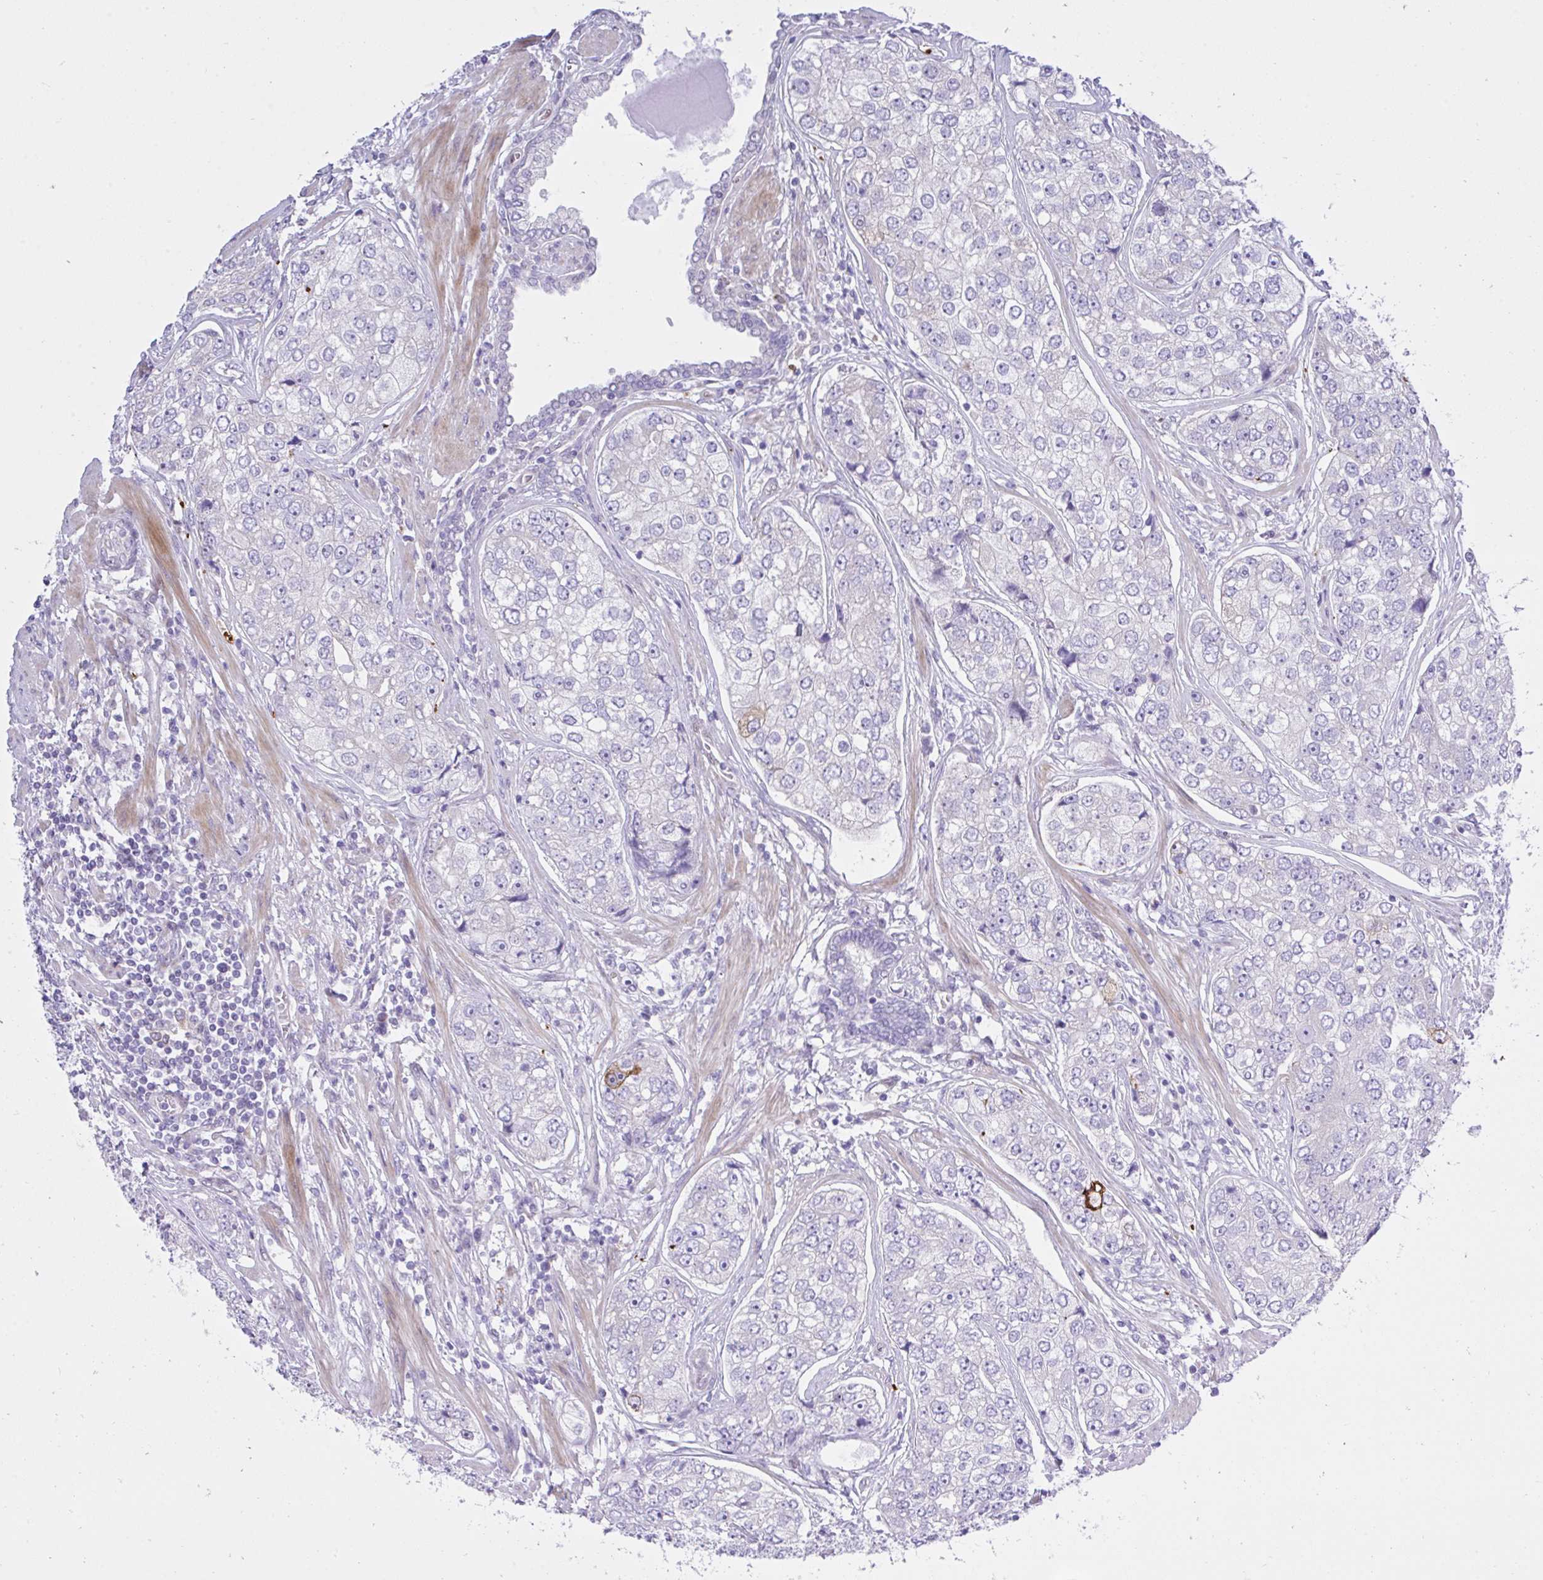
{"staining": {"intensity": "negative", "quantity": "none", "location": "none"}, "tissue": "prostate cancer", "cell_type": "Tumor cells", "image_type": "cancer", "snomed": [{"axis": "morphology", "description": "Adenocarcinoma, High grade"}, {"axis": "topography", "description": "Prostate"}], "caption": "Immunohistochemistry (IHC) photomicrograph of human high-grade adenocarcinoma (prostate) stained for a protein (brown), which reveals no positivity in tumor cells.", "gene": "EEF1A2", "patient": {"sex": "male", "age": 60}}